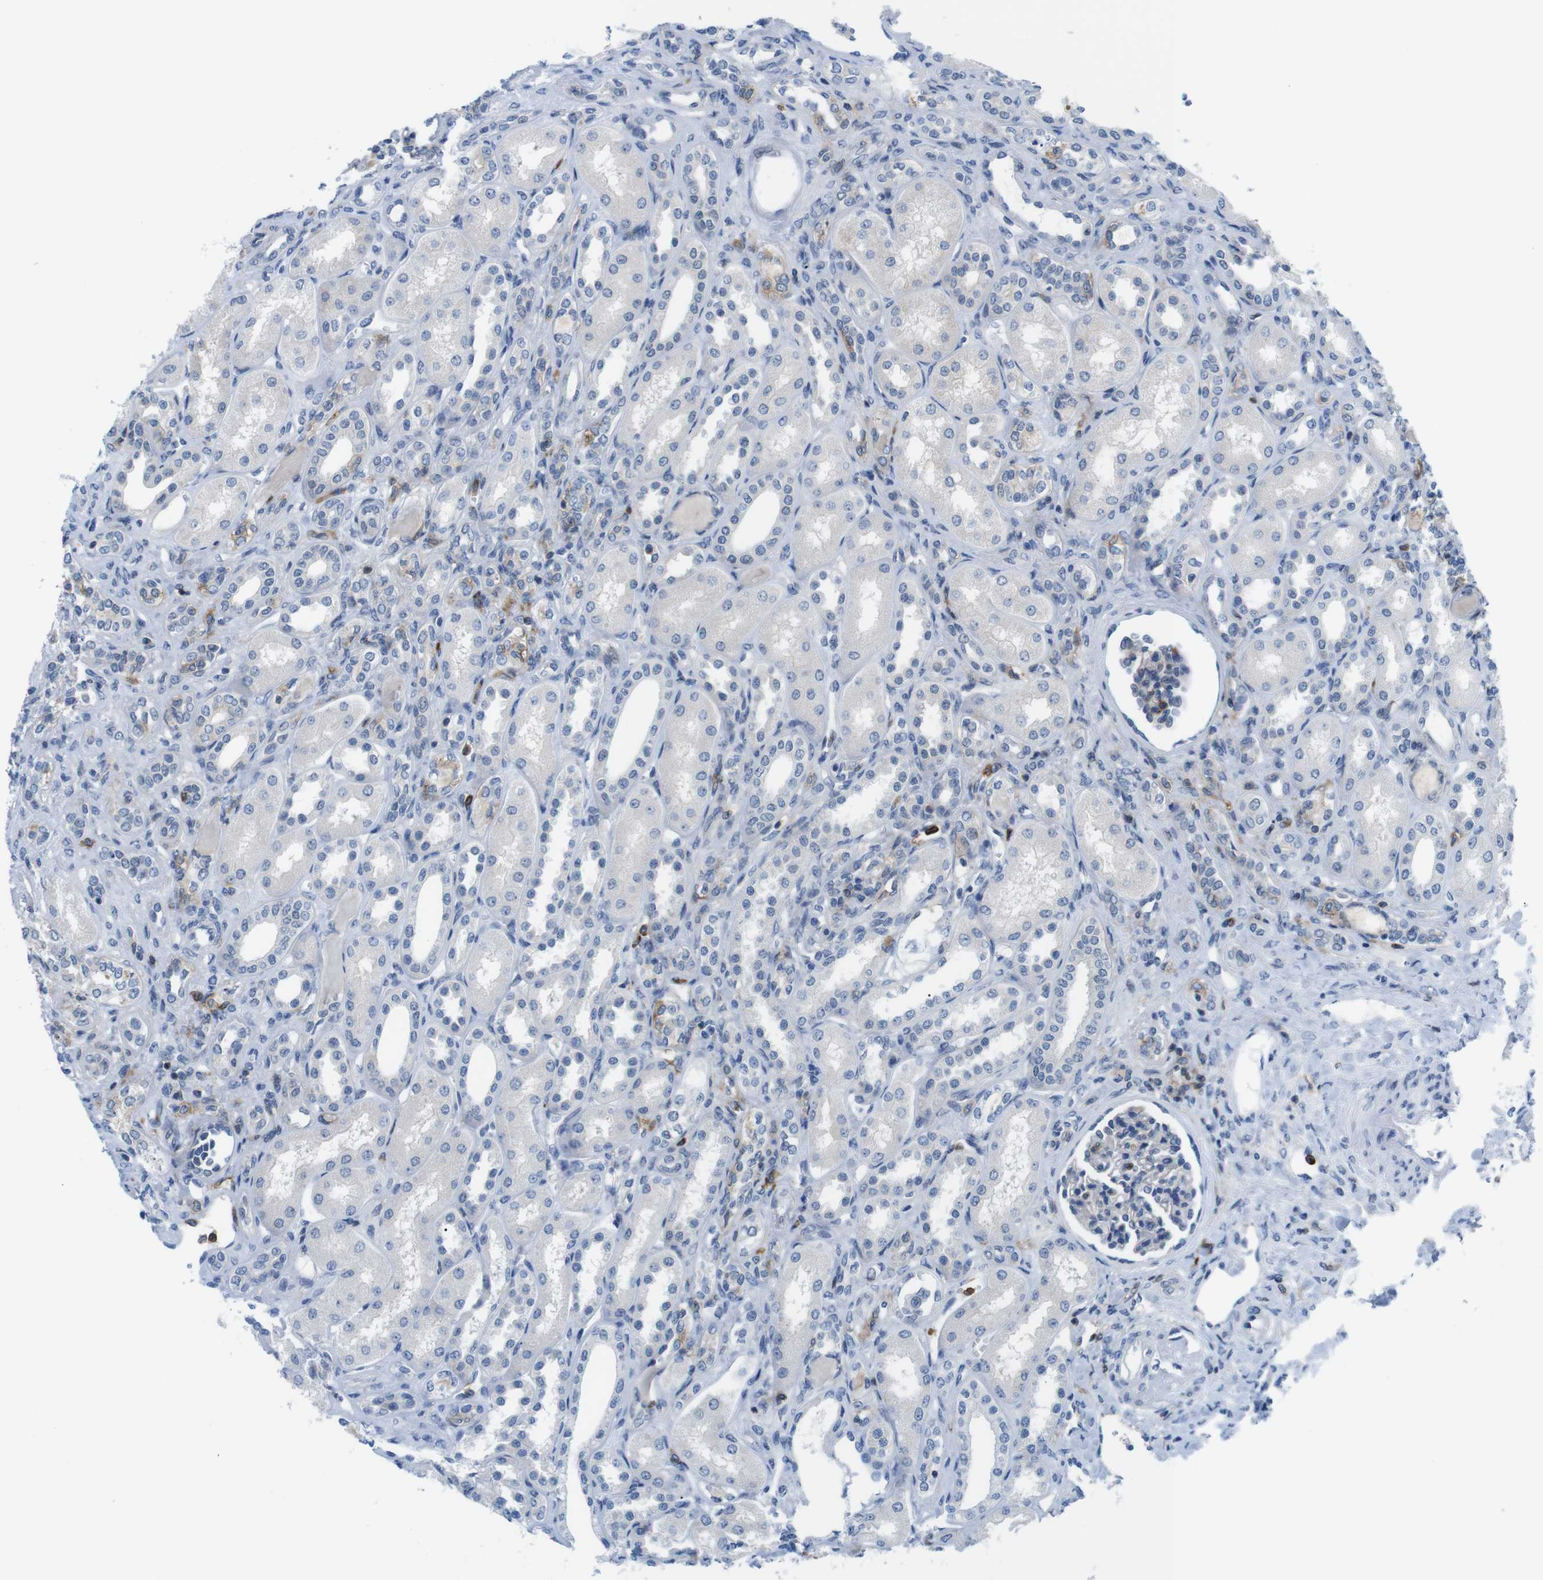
{"staining": {"intensity": "weak", "quantity": "<25%", "location": "cytoplasmic/membranous"}, "tissue": "kidney", "cell_type": "Cells in glomeruli", "image_type": "normal", "snomed": [{"axis": "morphology", "description": "Normal tissue, NOS"}, {"axis": "topography", "description": "Kidney"}], "caption": "This is an immunohistochemistry (IHC) image of unremarkable kidney. There is no positivity in cells in glomeruli.", "gene": "CD300C", "patient": {"sex": "male", "age": 7}}